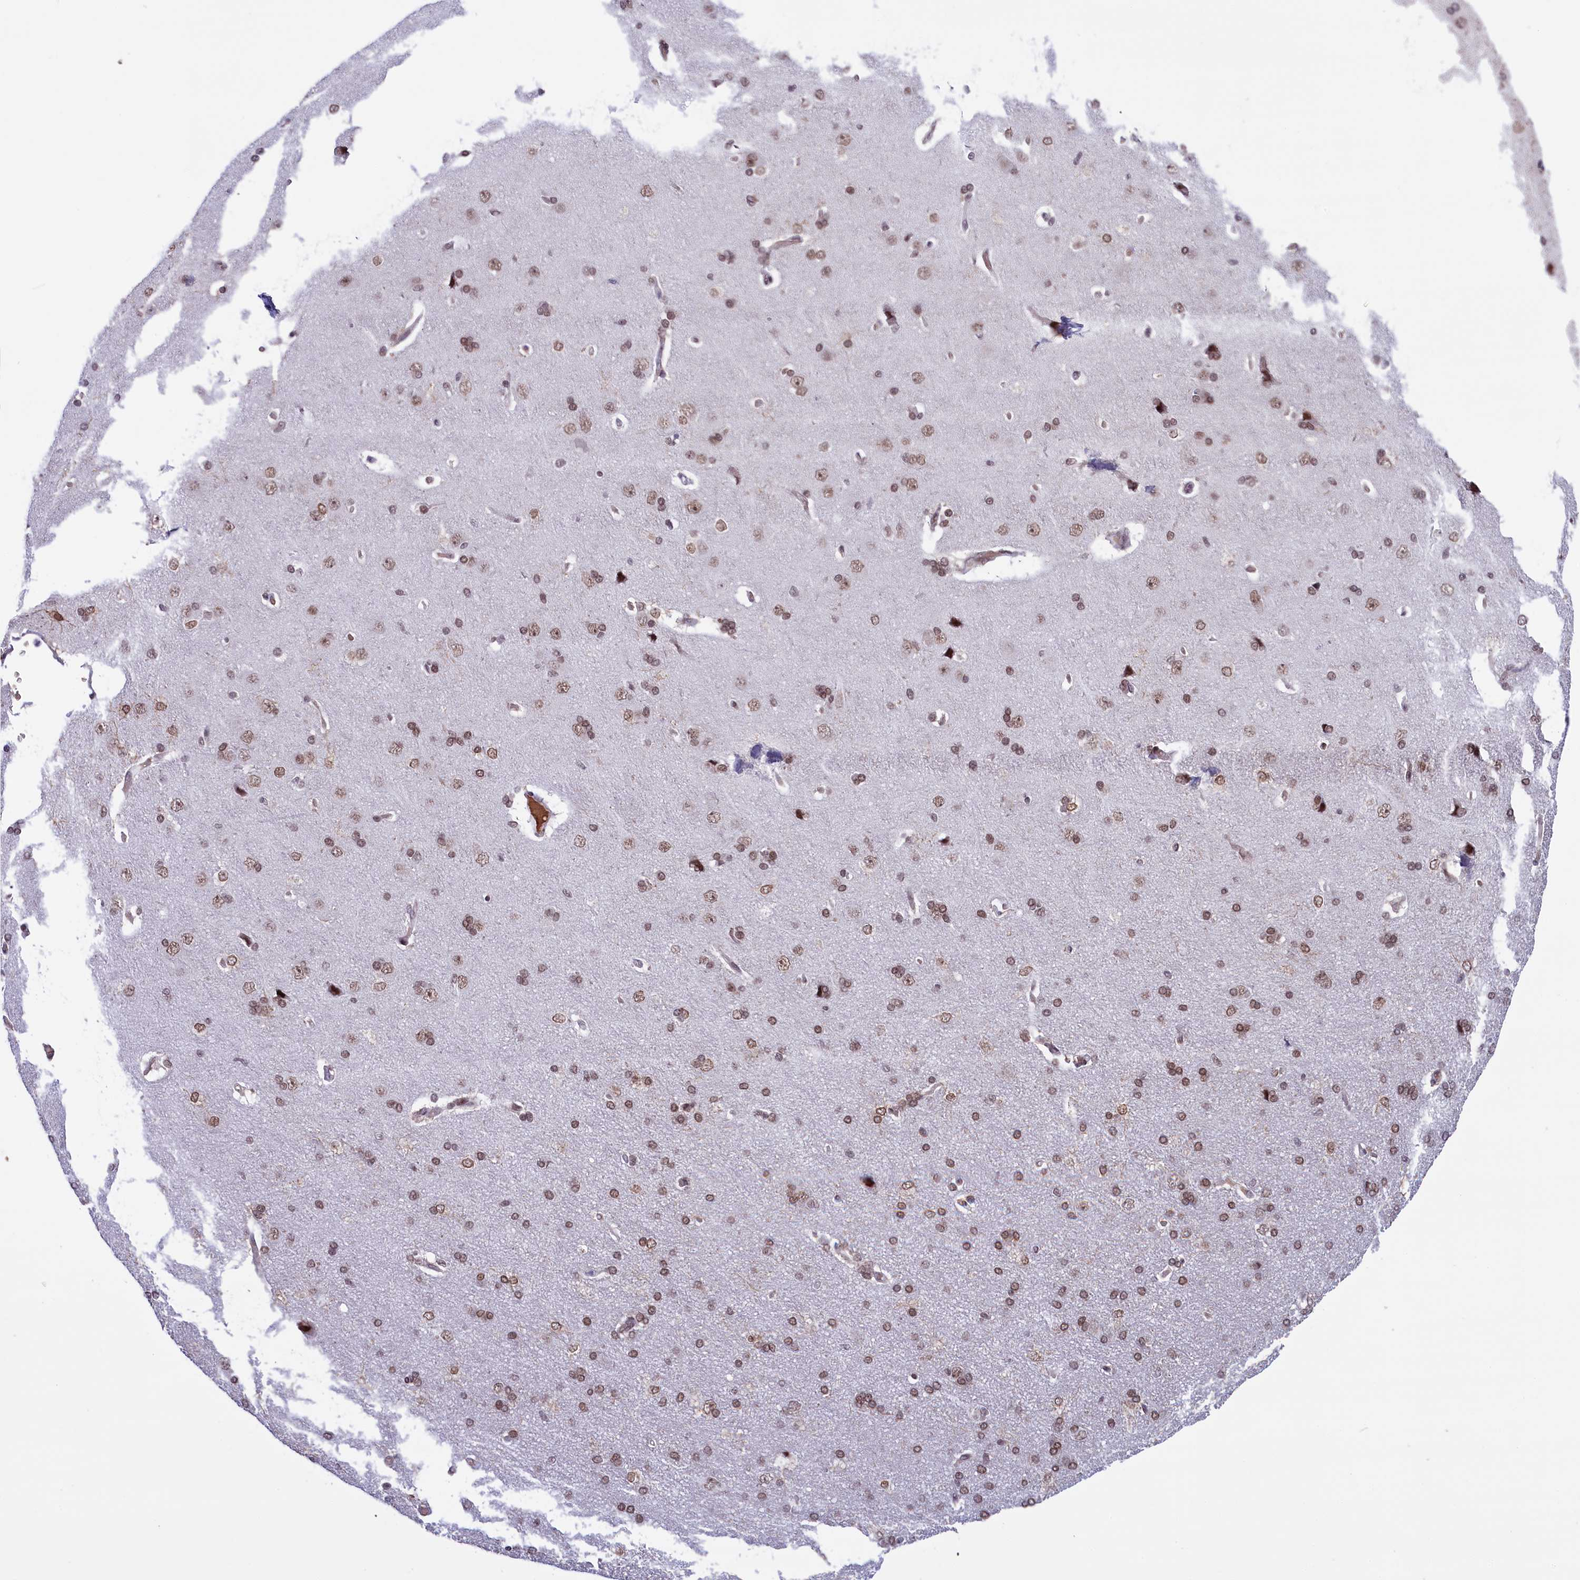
{"staining": {"intensity": "moderate", "quantity": ">75%", "location": "nuclear"}, "tissue": "cerebral cortex", "cell_type": "Endothelial cells", "image_type": "normal", "snomed": [{"axis": "morphology", "description": "Normal tissue, NOS"}, {"axis": "topography", "description": "Cerebral cortex"}], "caption": "A brown stain shows moderate nuclear expression of a protein in endothelial cells of normal human cerebral cortex.", "gene": "MPHOSPH8", "patient": {"sex": "male", "age": 62}}